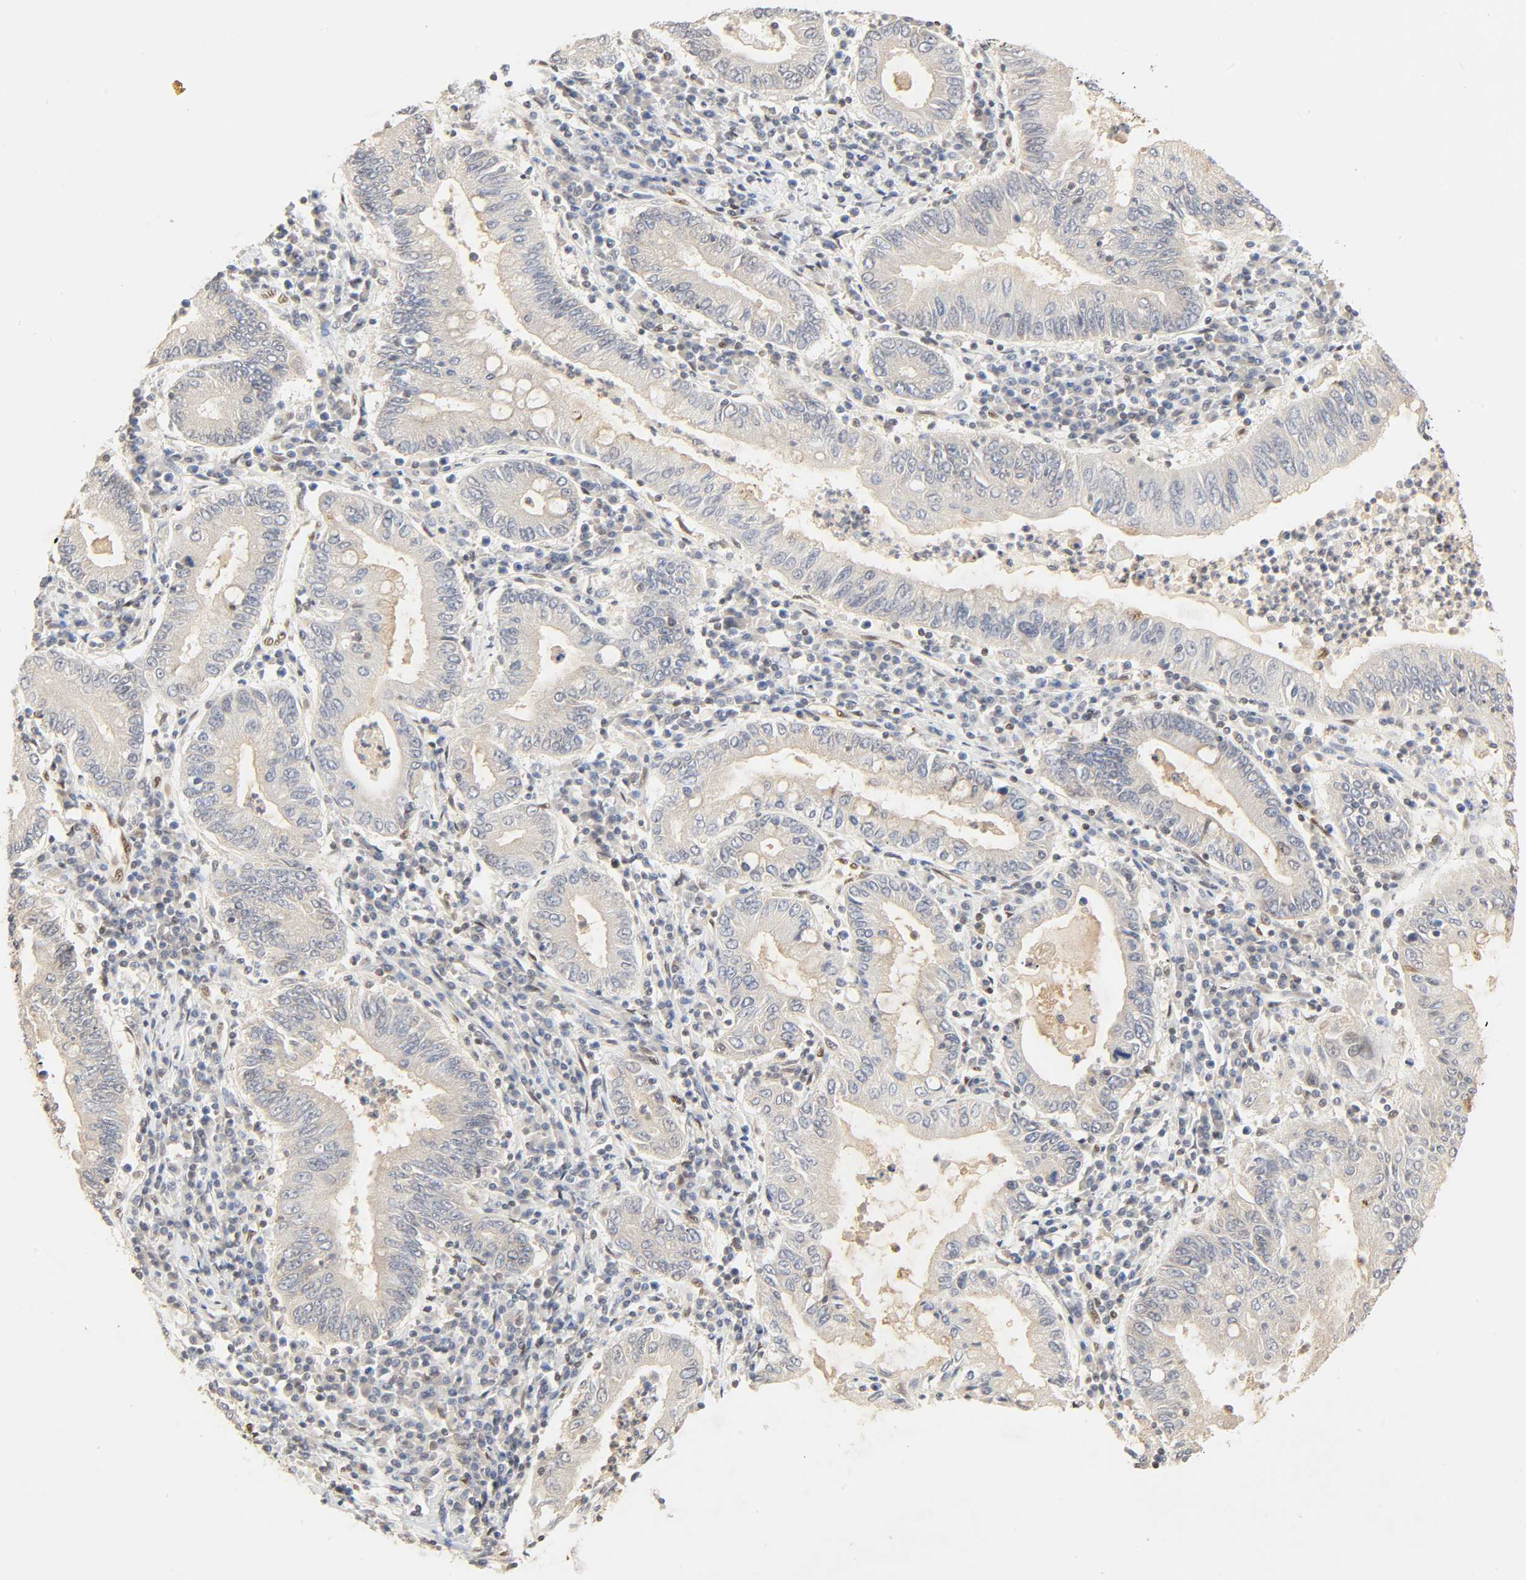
{"staining": {"intensity": "negative", "quantity": "none", "location": "none"}, "tissue": "stomach cancer", "cell_type": "Tumor cells", "image_type": "cancer", "snomed": [{"axis": "morphology", "description": "Normal tissue, NOS"}, {"axis": "morphology", "description": "Adenocarcinoma, NOS"}, {"axis": "topography", "description": "Esophagus"}, {"axis": "topography", "description": "Stomach, upper"}, {"axis": "topography", "description": "Peripheral nerve tissue"}], "caption": "High magnification brightfield microscopy of stomach cancer stained with DAB (brown) and counterstained with hematoxylin (blue): tumor cells show no significant staining.", "gene": "UBC", "patient": {"sex": "male", "age": 62}}